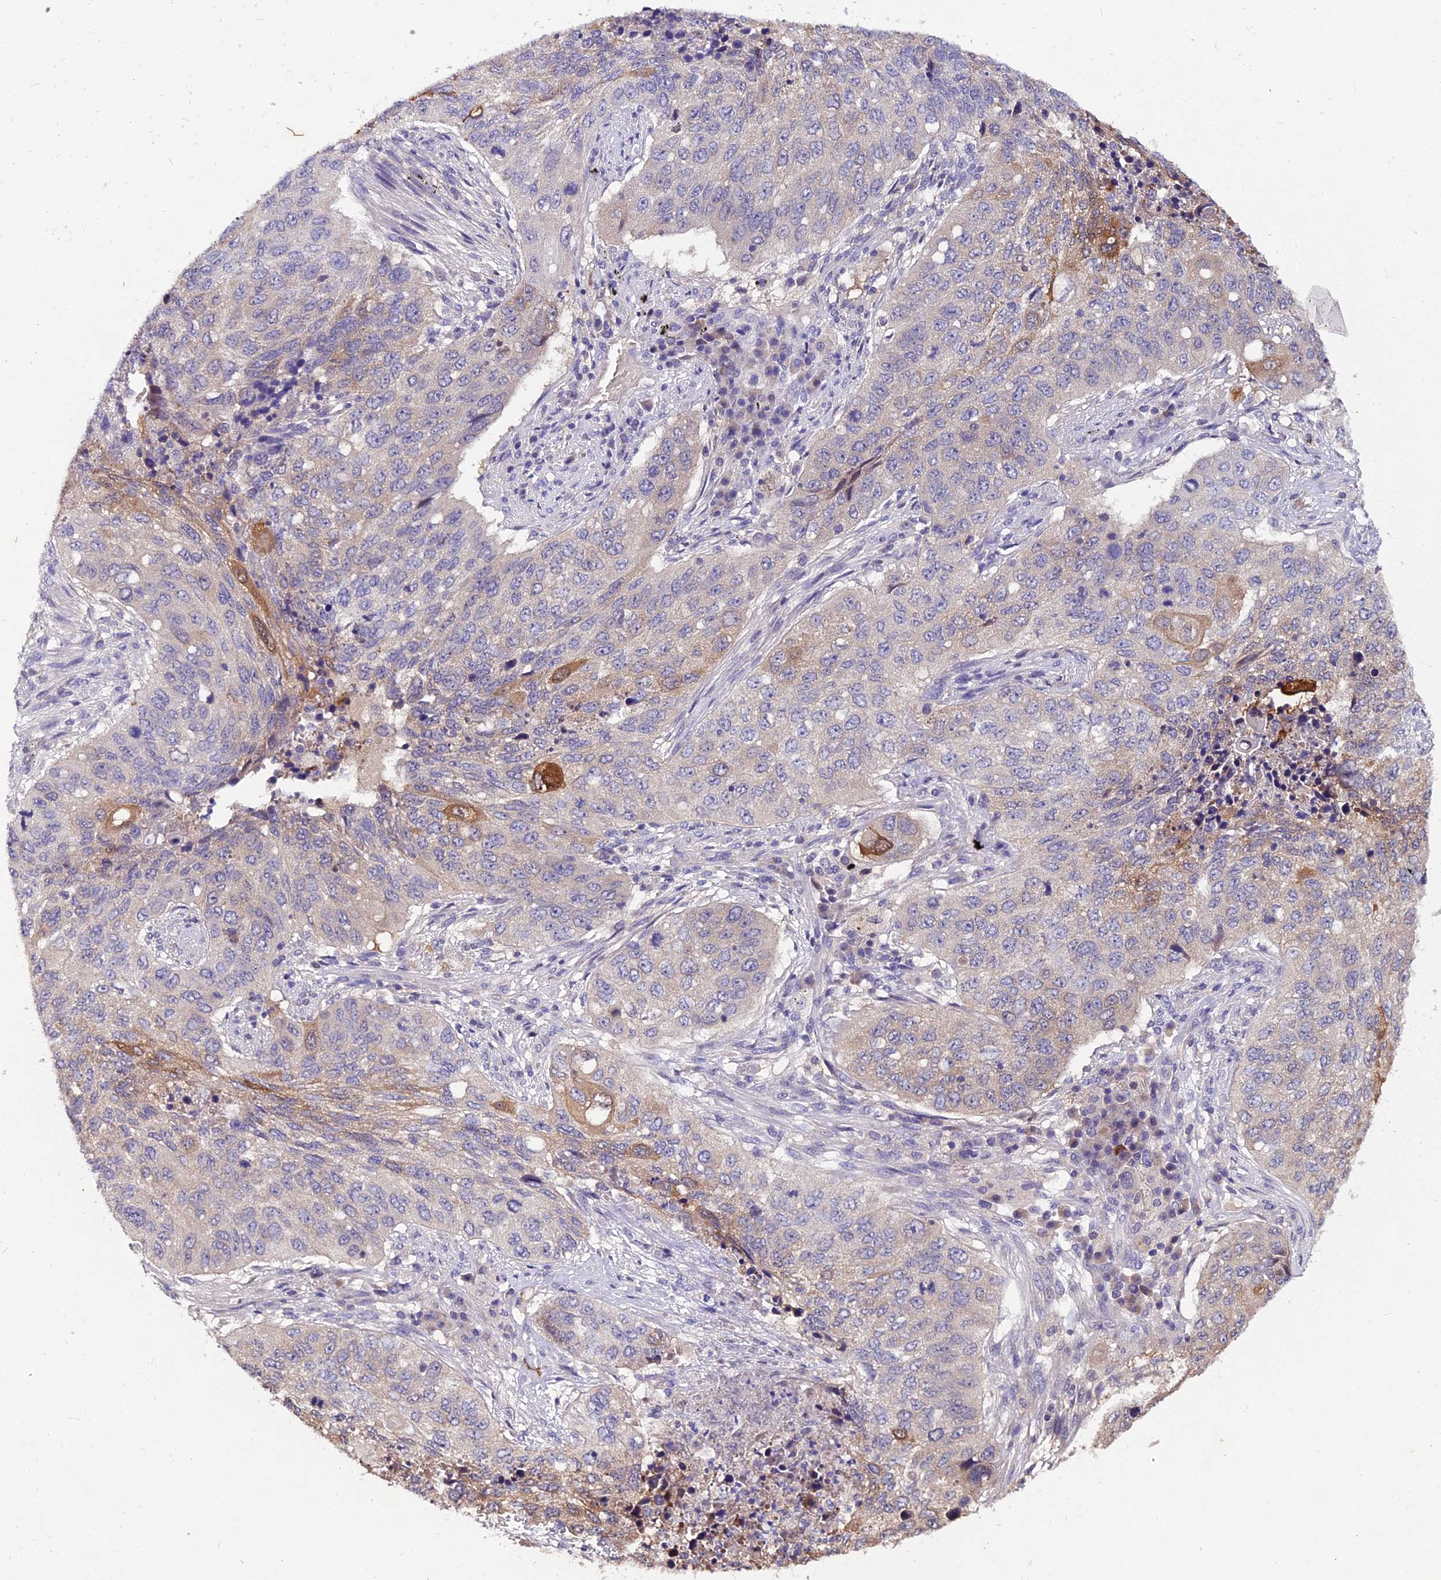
{"staining": {"intensity": "strong", "quantity": "<25%", "location": "cytoplasmic/membranous"}, "tissue": "lung cancer", "cell_type": "Tumor cells", "image_type": "cancer", "snomed": [{"axis": "morphology", "description": "Squamous cell carcinoma, NOS"}, {"axis": "topography", "description": "Lung"}], "caption": "IHC photomicrograph of lung squamous cell carcinoma stained for a protein (brown), which reveals medium levels of strong cytoplasmic/membranous staining in about <25% of tumor cells.", "gene": "LGALS7", "patient": {"sex": "female", "age": 63}}